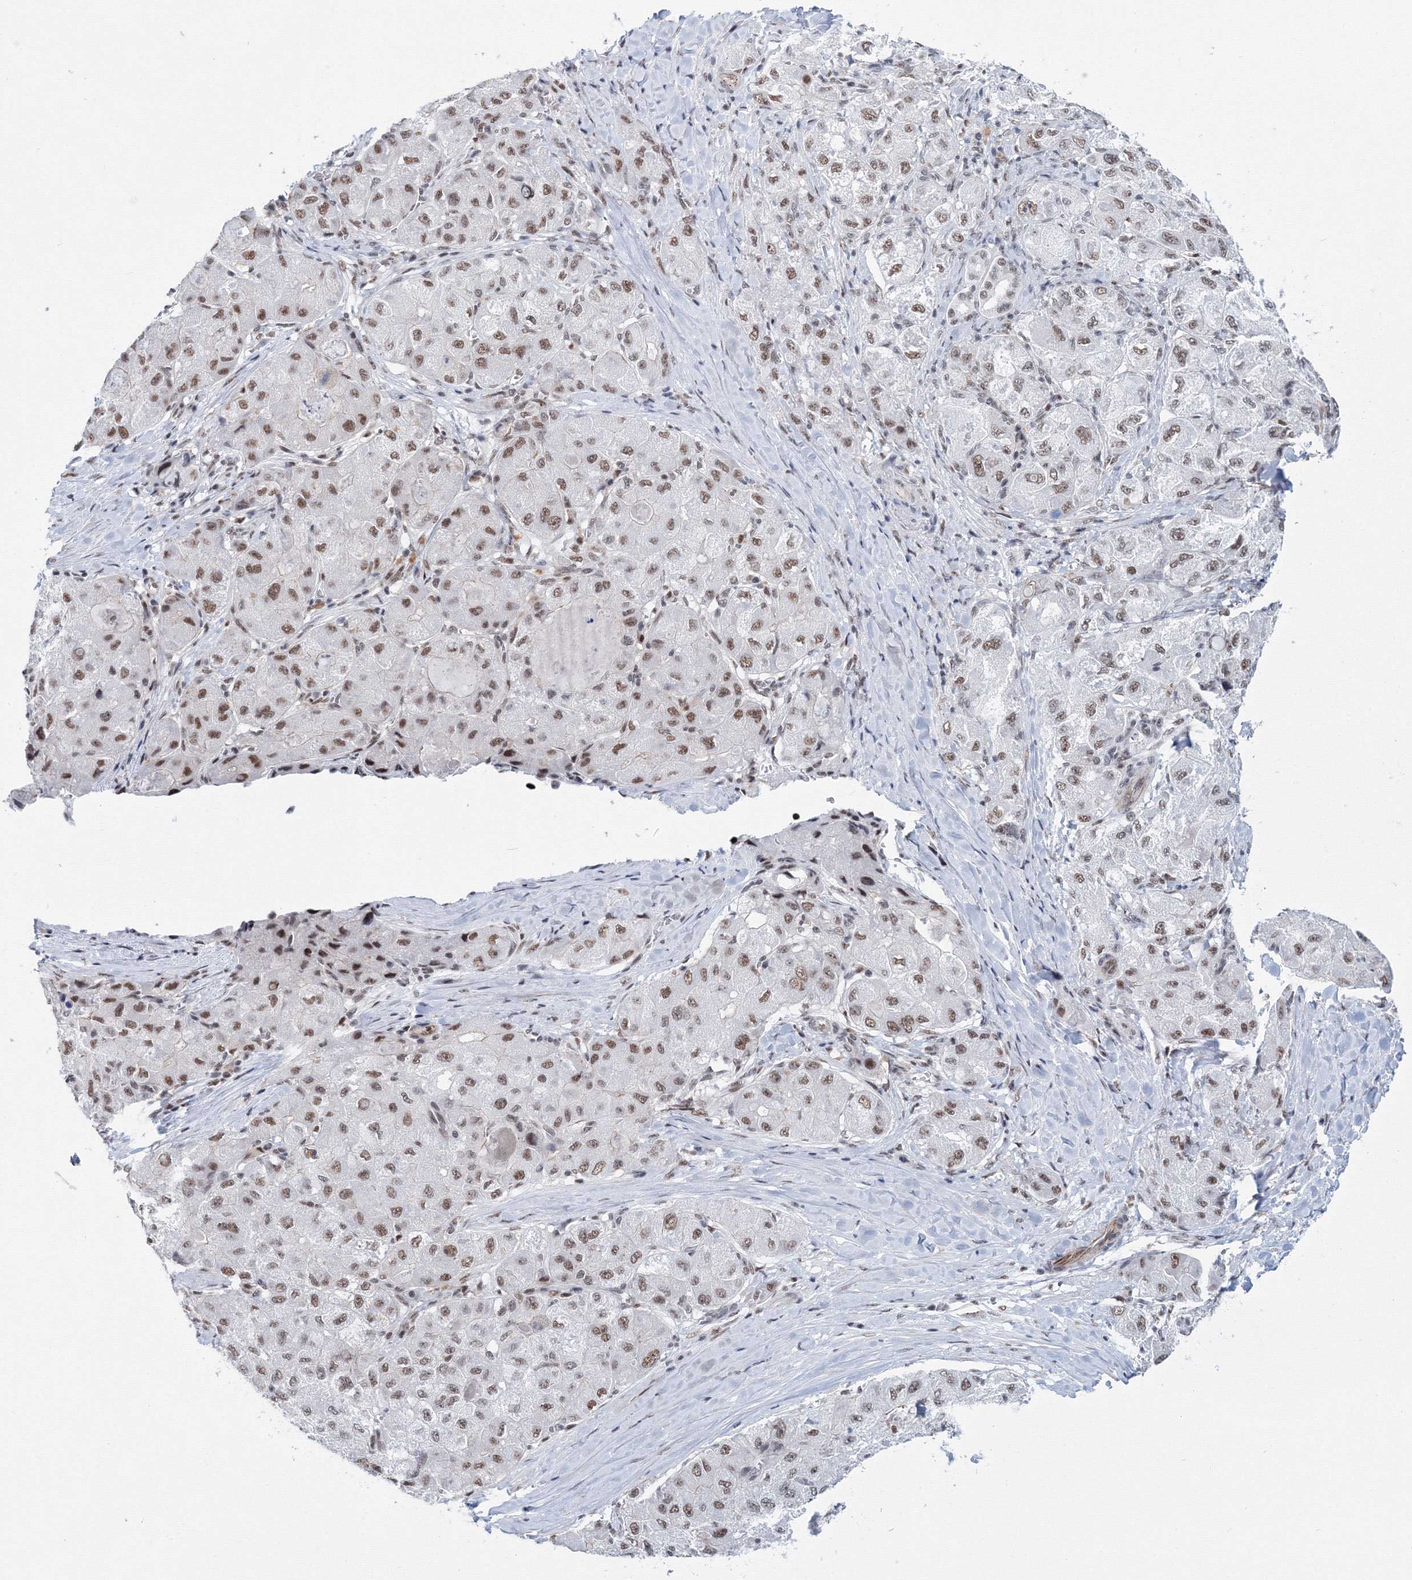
{"staining": {"intensity": "moderate", "quantity": ">75%", "location": "nuclear"}, "tissue": "liver cancer", "cell_type": "Tumor cells", "image_type": "cancer", "snomed": [{"axis": "morphology", "description": "Carcinoma, Hepatocellular, NOS"}, {"axis": "topography", "description": "Liver"}], "caption": "Immunohistochemical staining of human liver cancer exhibits moderate nuclear protein staining in about >75% of tumor cells. (Brightfield microscopy of DAB IHC at high magnification).", "gene": "SF3B6", "patient": {"sex": "male", "age": 80}}